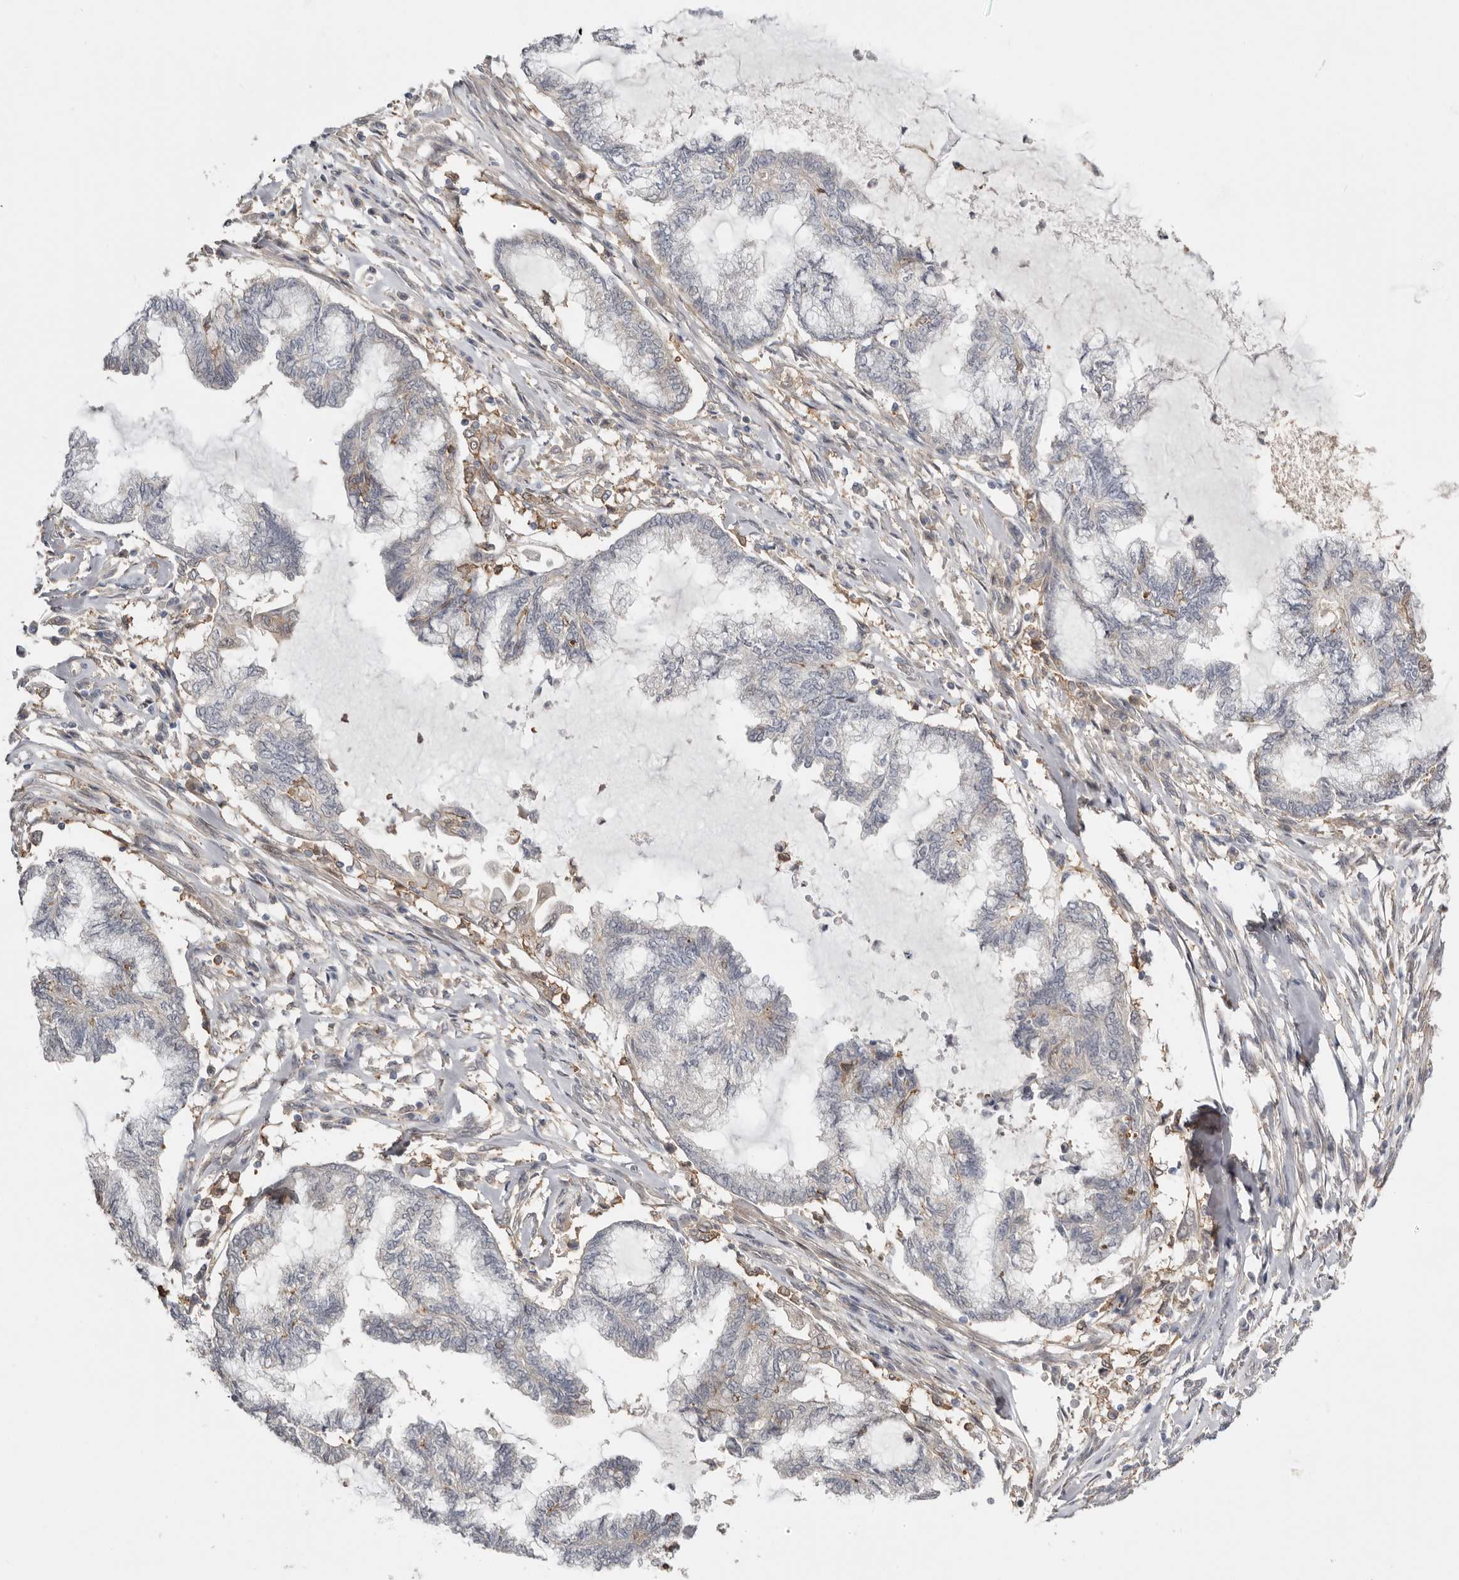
{"staining": {"intensity": "negative", "quantity": "none", "location": "none"}, "tissue": "endometrial cancer", "cell_type": "Tumor cells", "image_type": "cancer", "snomed": [{"axis": "morphology", "description": "Adenocarcinoma, NOS"}, {"axis": "topography", "description": "Endometrium"}], "caption": "DAB immunohistochemical staining of human endometrial cancer demonstrates no significant staining in tumor cells.", "gene": "MSRB2", "patient": {"sex": "female", "age": 86}}